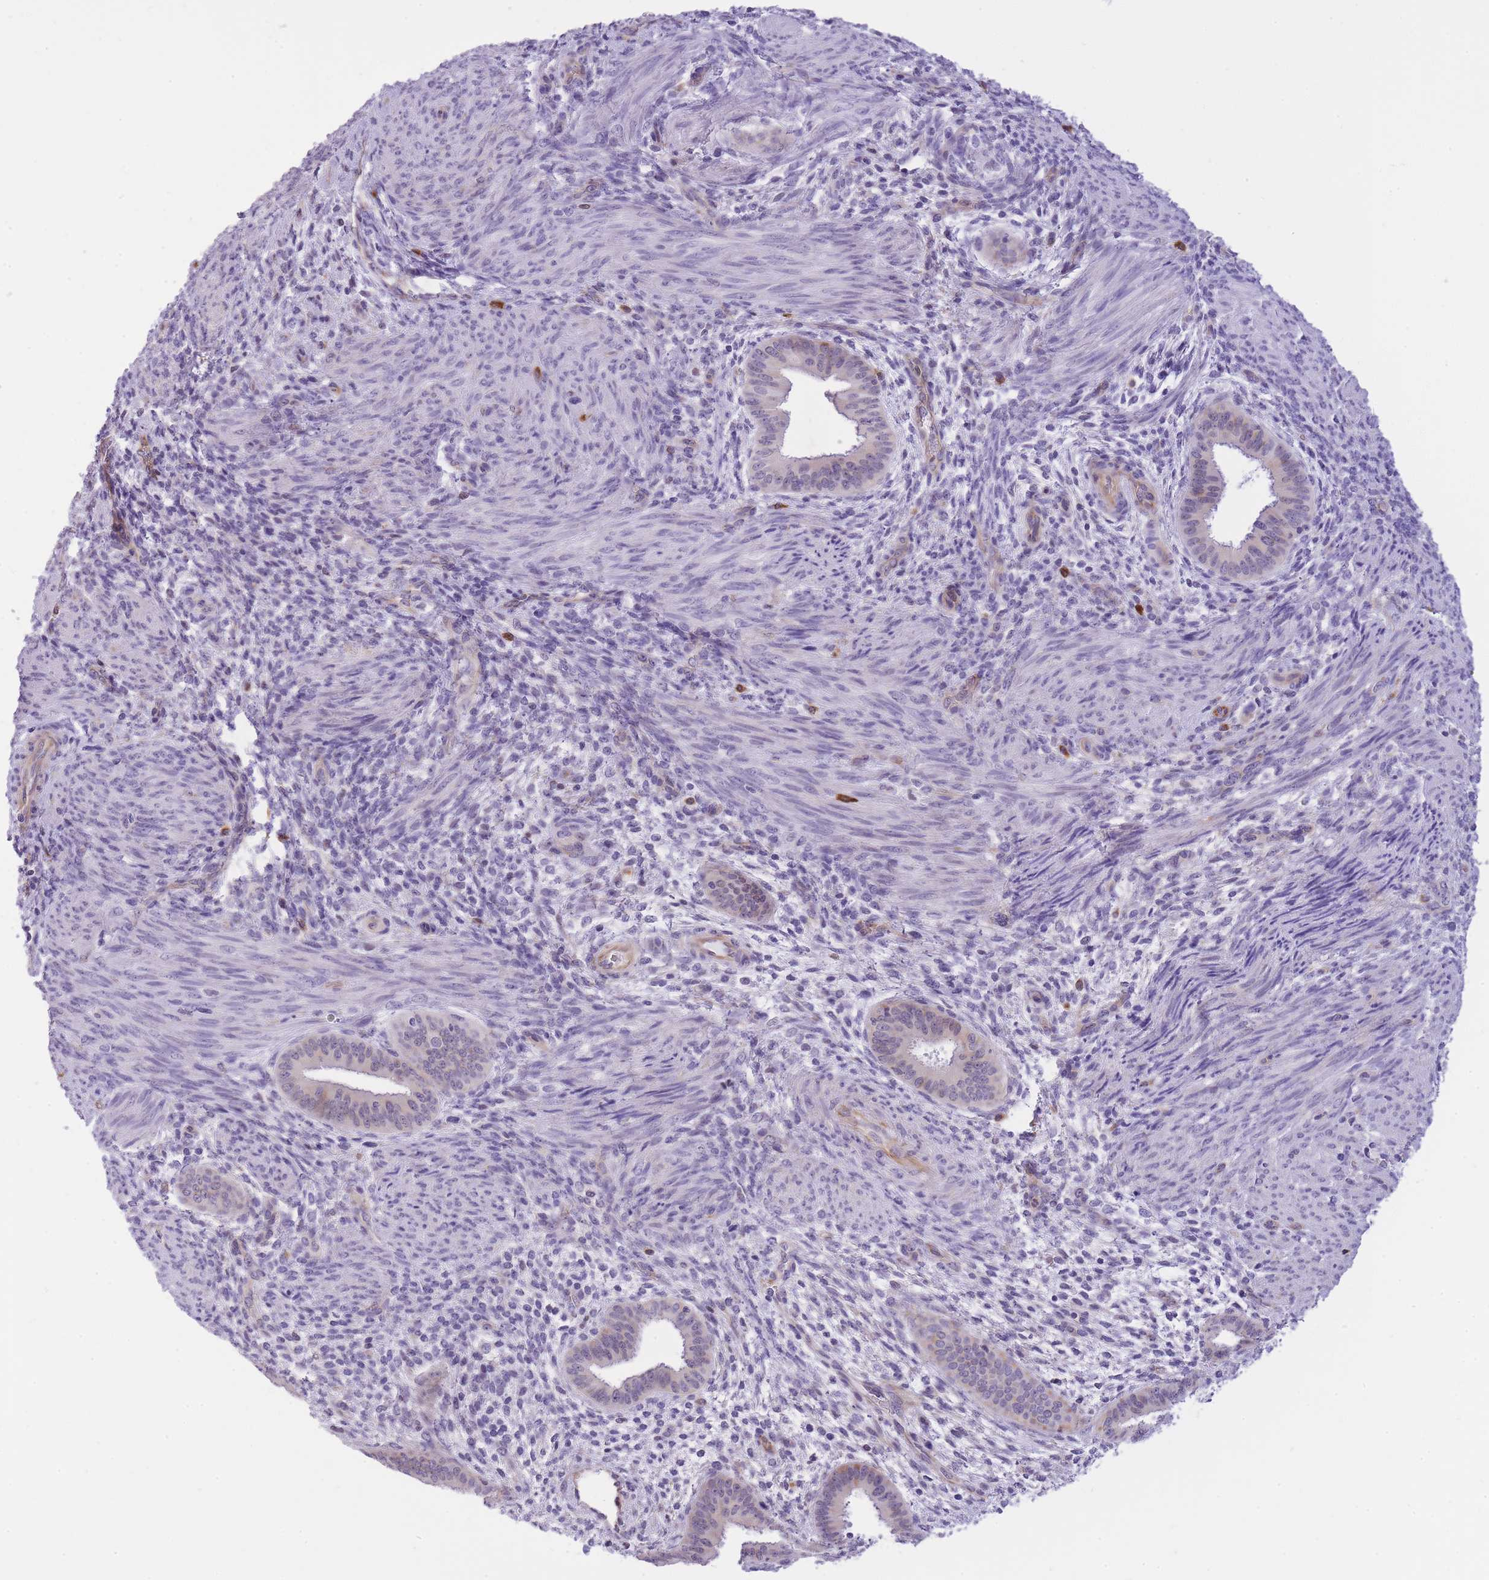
{"staining": {"intensity": "negative", "quantity": "none", "location": "none"}, "tissue": "endometrium", "cell_type": "Cells in endometrial stroma", "image_type": "normal", "snomed": [{"axis": "morphology", "description": "Normal tissue, NOS"}, {"axis": "topography", "description": "Endometrium"}], "caption": "Human endometrium stained for a protein using immunohistochemistry (IHC) exhibits no expression in cells in endometrial stroma.", "gene": "MEIOSIN", "patient": {"sex": "female", "age": 36}}